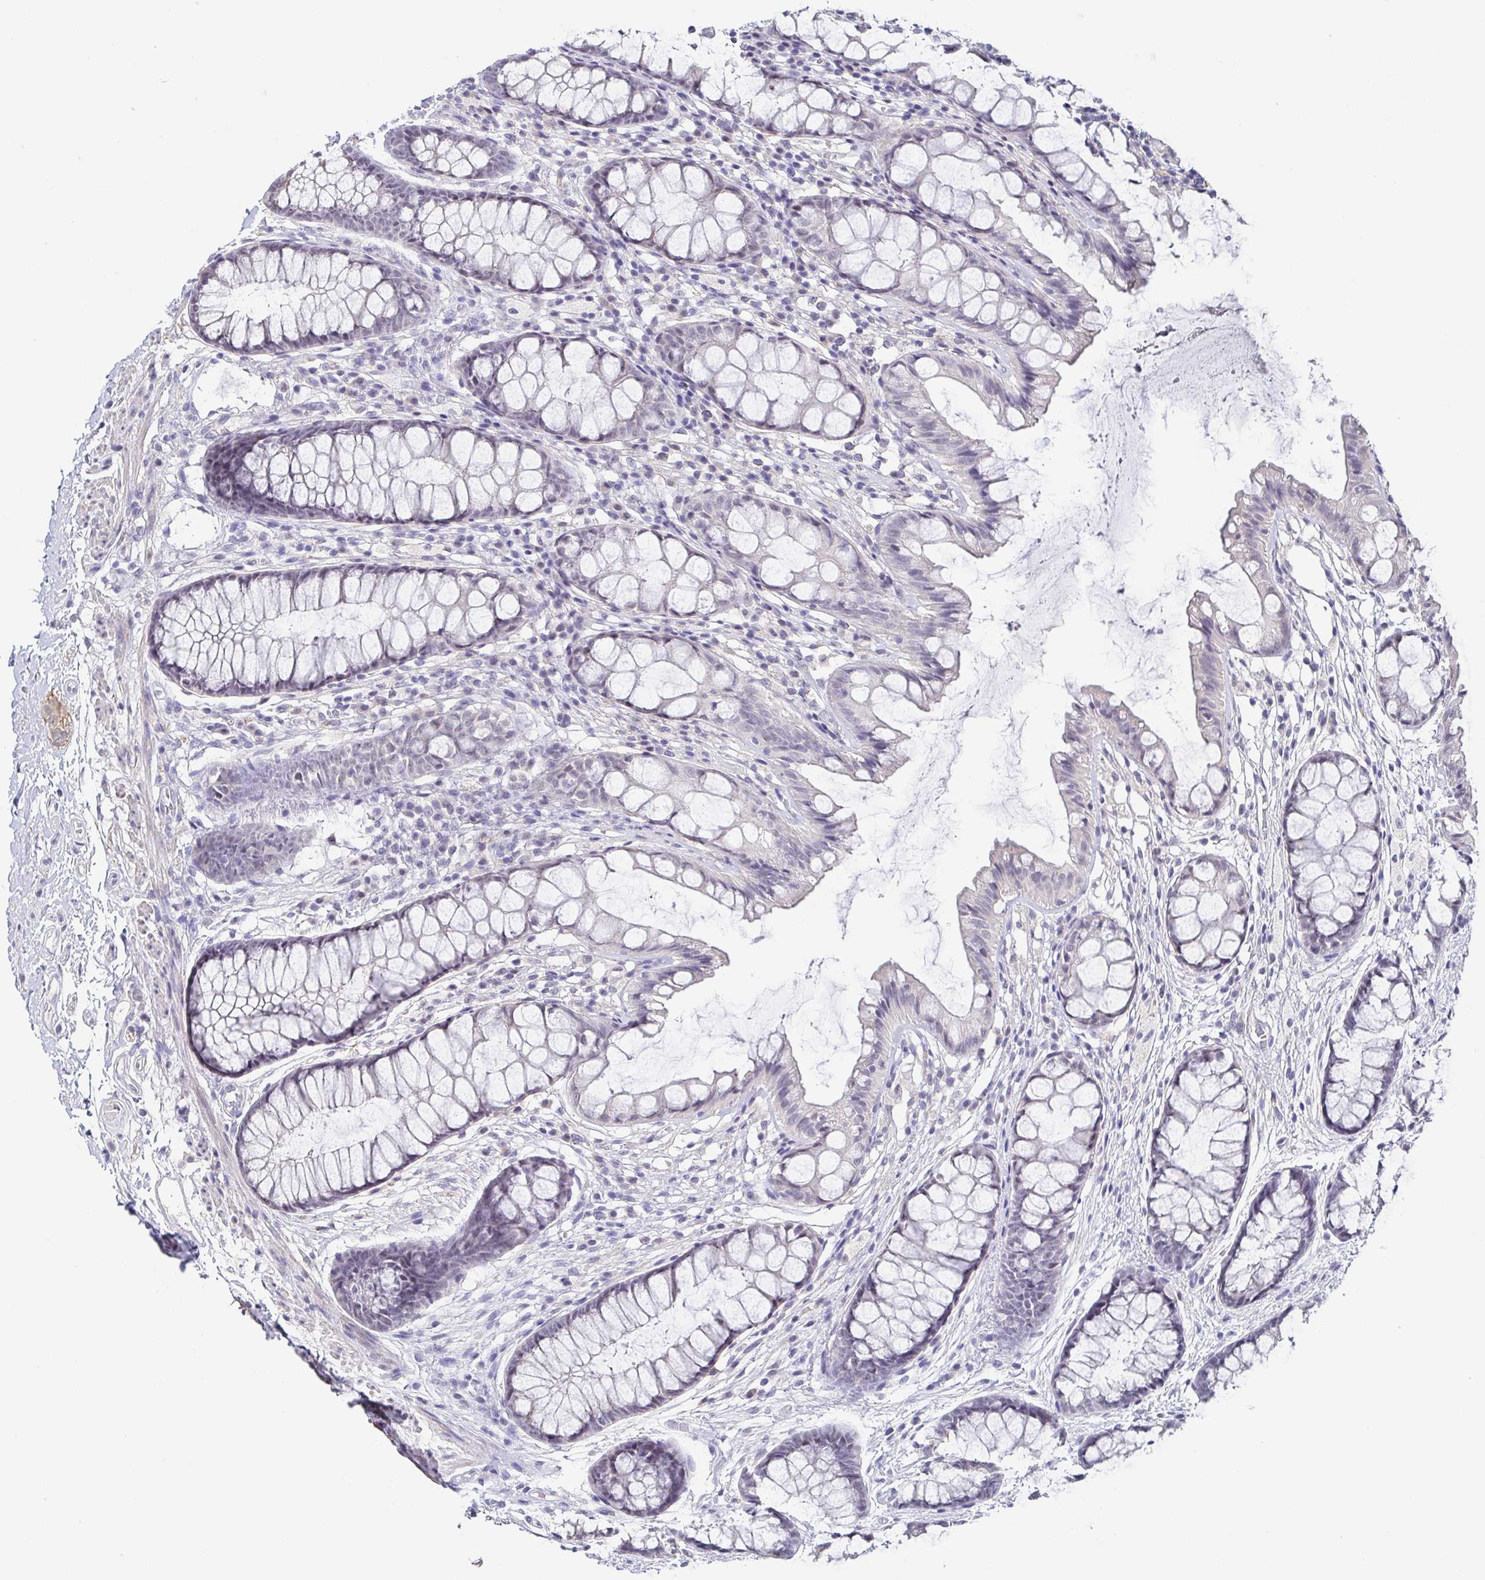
{"staining": {"intensity": "negative", "quantity": "none", "location": "none"}, "tissue": "rectum", "cell_type": "Glandular cells", "image_type": "normal", "snomed": [{"axis": "morphology", "description": "Normal tissue, NOS"}, {"axis": "topography", "description": "Rectum"}], "caption": "Image shows no significant protein expression in glandular cells of unremarkable rectum.", "gene": "NEFH", "patient": {"sex": "female", "age": 62}}